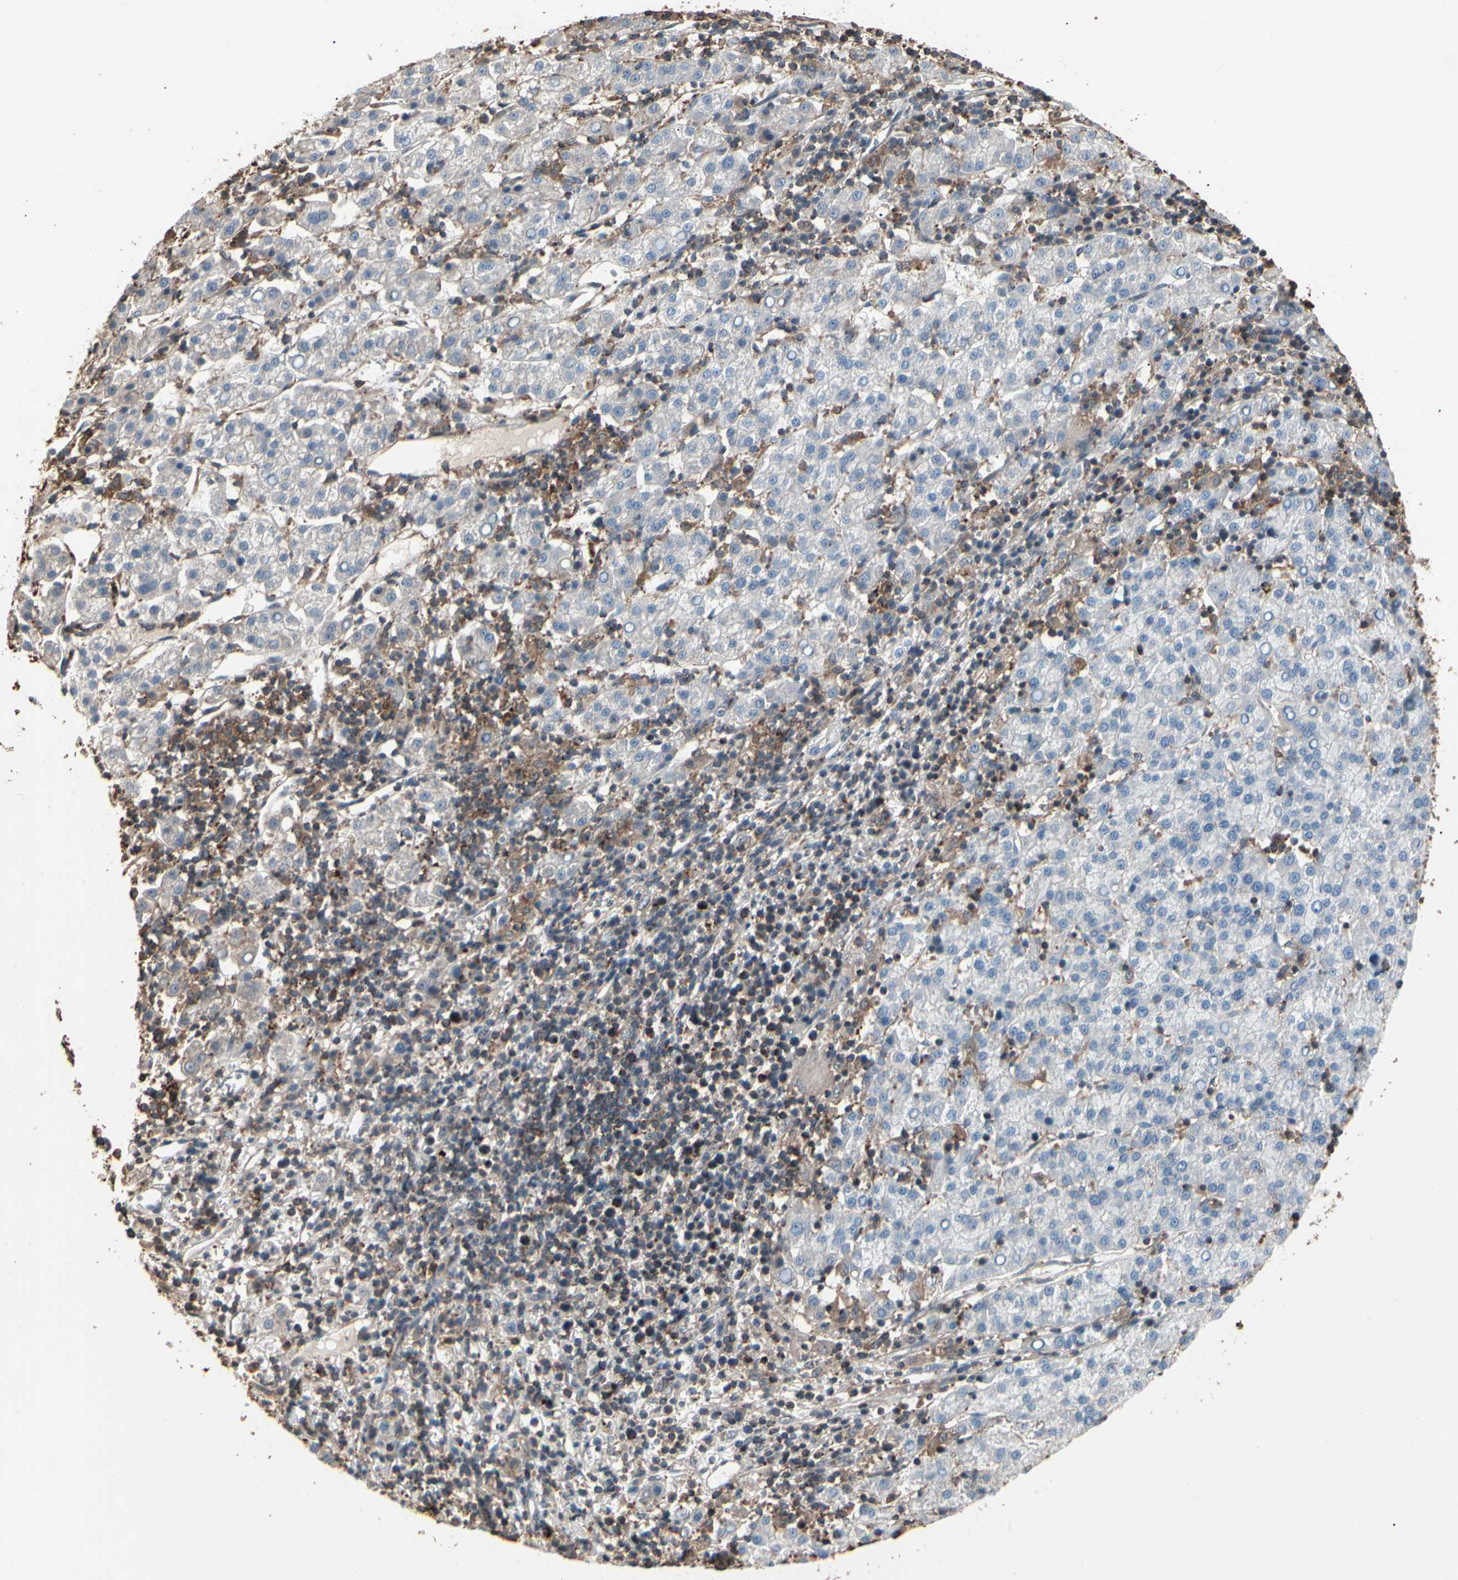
{"staining": {"intensity": "negative", "quantity": "none", "location": "none"}, "tissue": "liver cancer", "cell_type": "Tumor cells", "image_type": "cancer", "snomed": [{"axis": "morphology", "description": "Carcinoma, Hepatocellular, NOS"}, {"axis": "topography", "description": "Liver"}], "caption": "High power microscopy histopathology image of an immunohistochemistry histopathology image of hepatocellular carcinoma (liver), revealing no significant positivity in tumor cells. The staining is performed using DAB brown chromogen with nuclei counter-stained in using hematoxylin.", "gene": "MAPK13", "patient": {"sex": "female", "age": 58}}